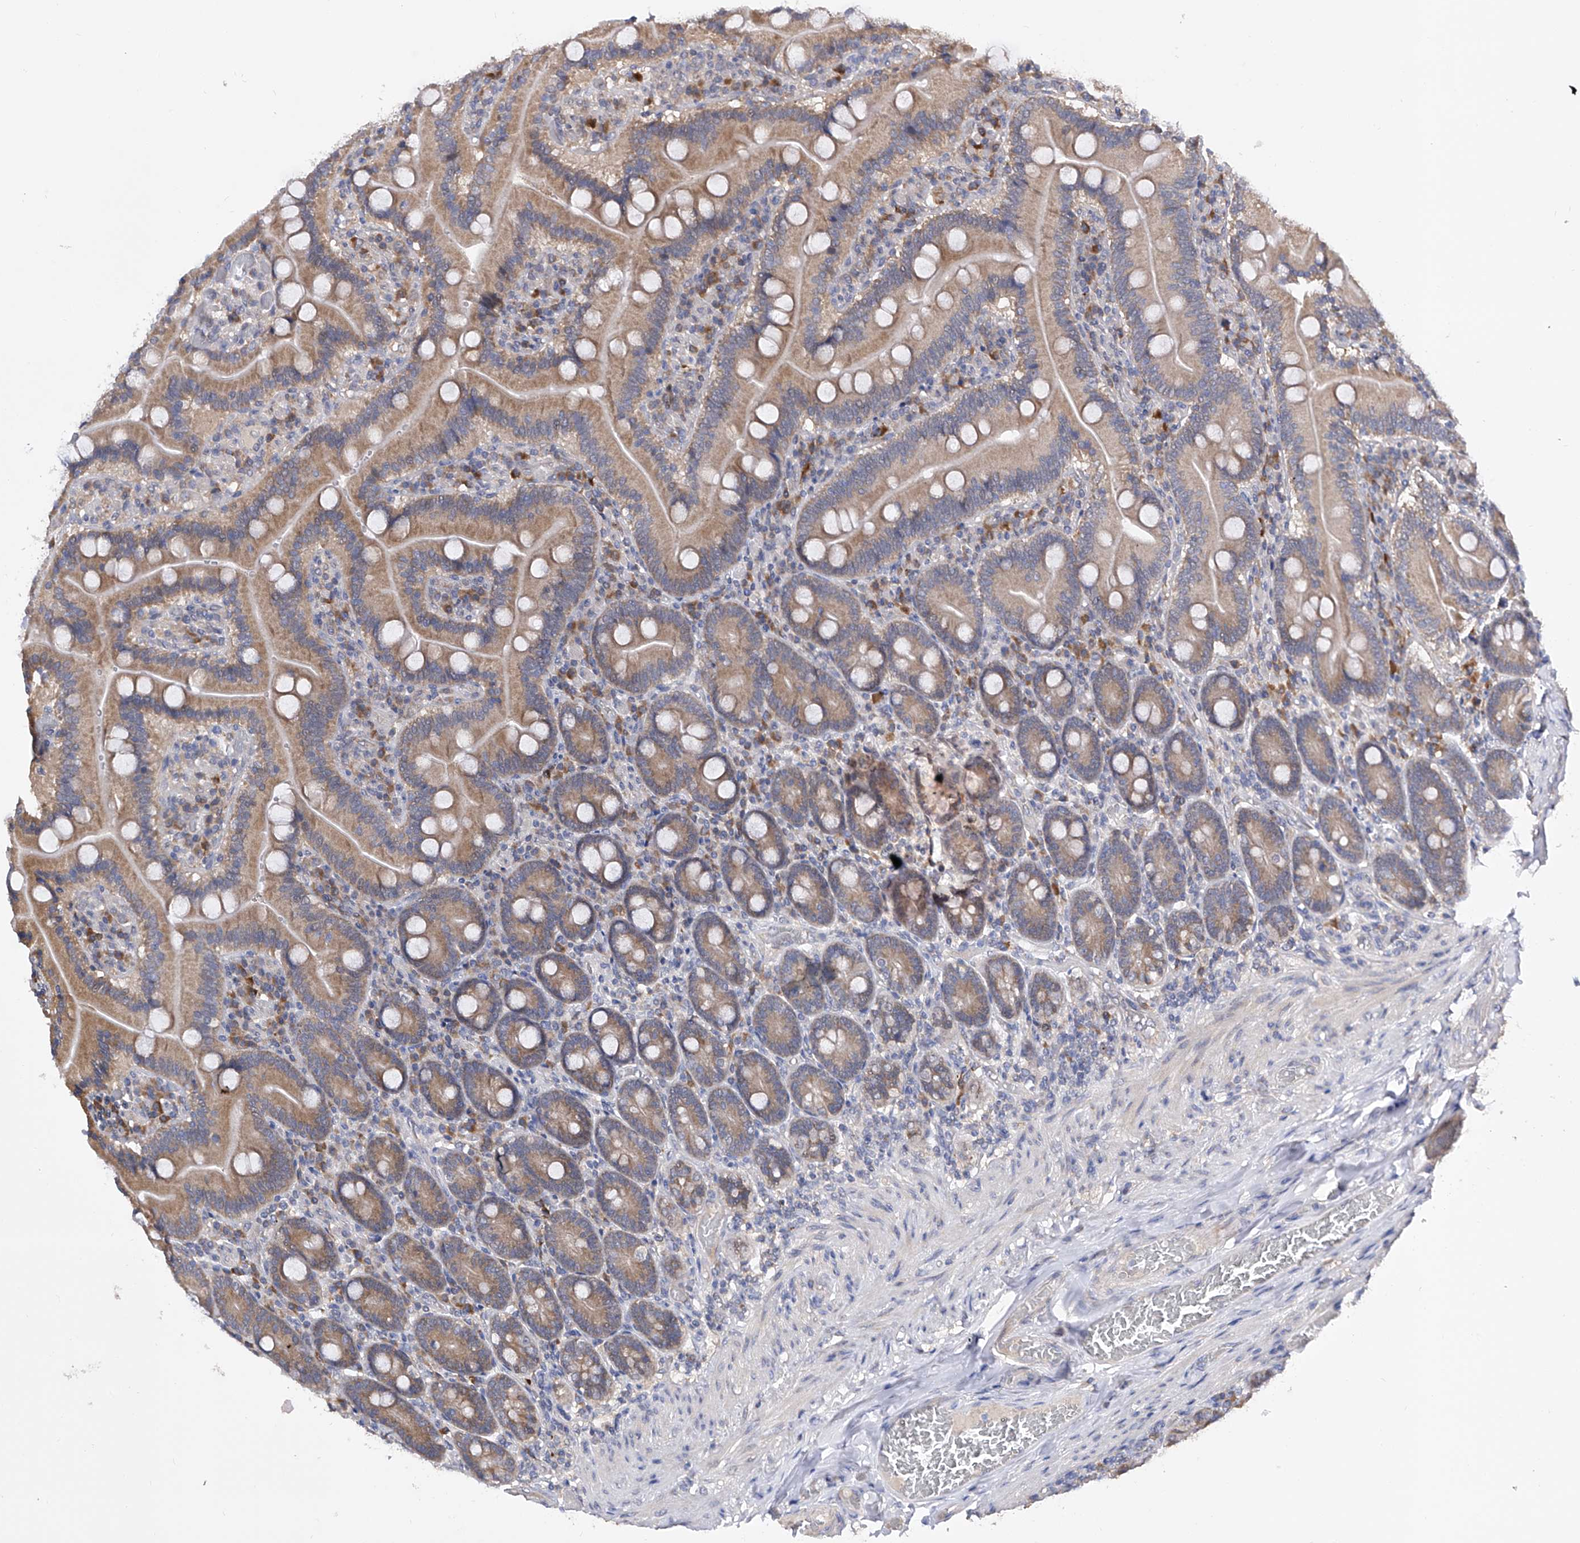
{"staining": {"intensity": "moderate", "quantity": ">75%", "location": "cytoplasmic/membranous"}, "tissue": "duodenum", "cell_type": "Glandular cells", "image_type": "normal", "snomed": [{"axis": "morphology", "description": "Normal tissue, NOS"}, {"axis": "topography", "description": "Duodenum"}], "caption": "Immunohistochemical staining of normal human duodenum exhibits >75% levels of moderate cytoplasmic/membranous protein positivity in approximately >75% of glandular cells.", "gene": "USP45", "patient": {"sex": "female", "age": 62}}